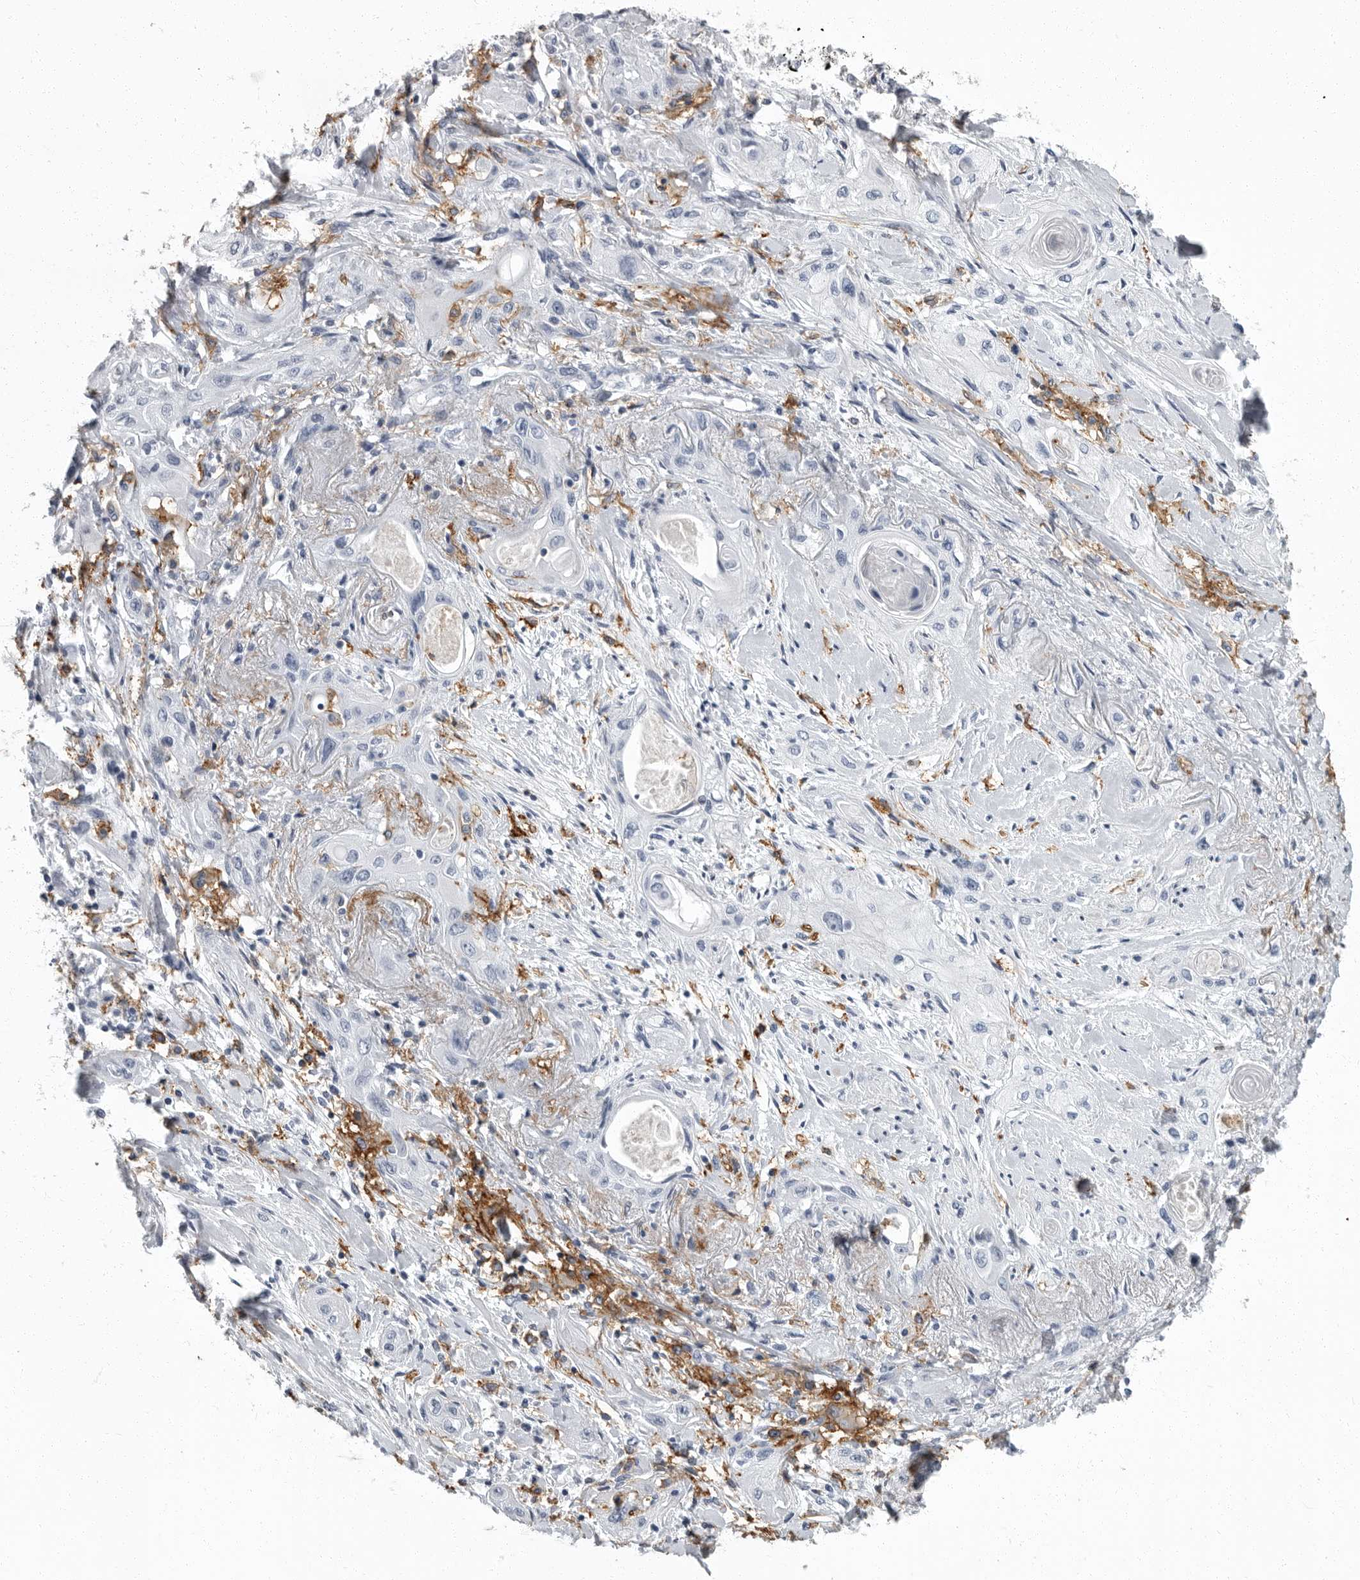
{"staining": {"intensity": "negative", "quantity": "none", "location": "none"}, "tissue": "lung cancer", "cell_type": "Tumor cells", "image_type": "cancer", "snomed": [{"axis": "morphology", "description": "Squamous cell carcinoma, NOS"}, {"axis": "topography", "description": "Lung"}], "caption": "Immunohistochemistry (IHC) photomicrograph of lung squamous cell carcinoma stained for a protein (brown), which demonstrates no staining in tumor cells. Brightfield microscopy of immunohistochemistry stained with DAB (3,3'-diaminobenzidine) (brown) and hematoxylin (blue), captured at high magnification.", "gene": "FCER1G", "patient": {"sex": "female", "age": 47}}